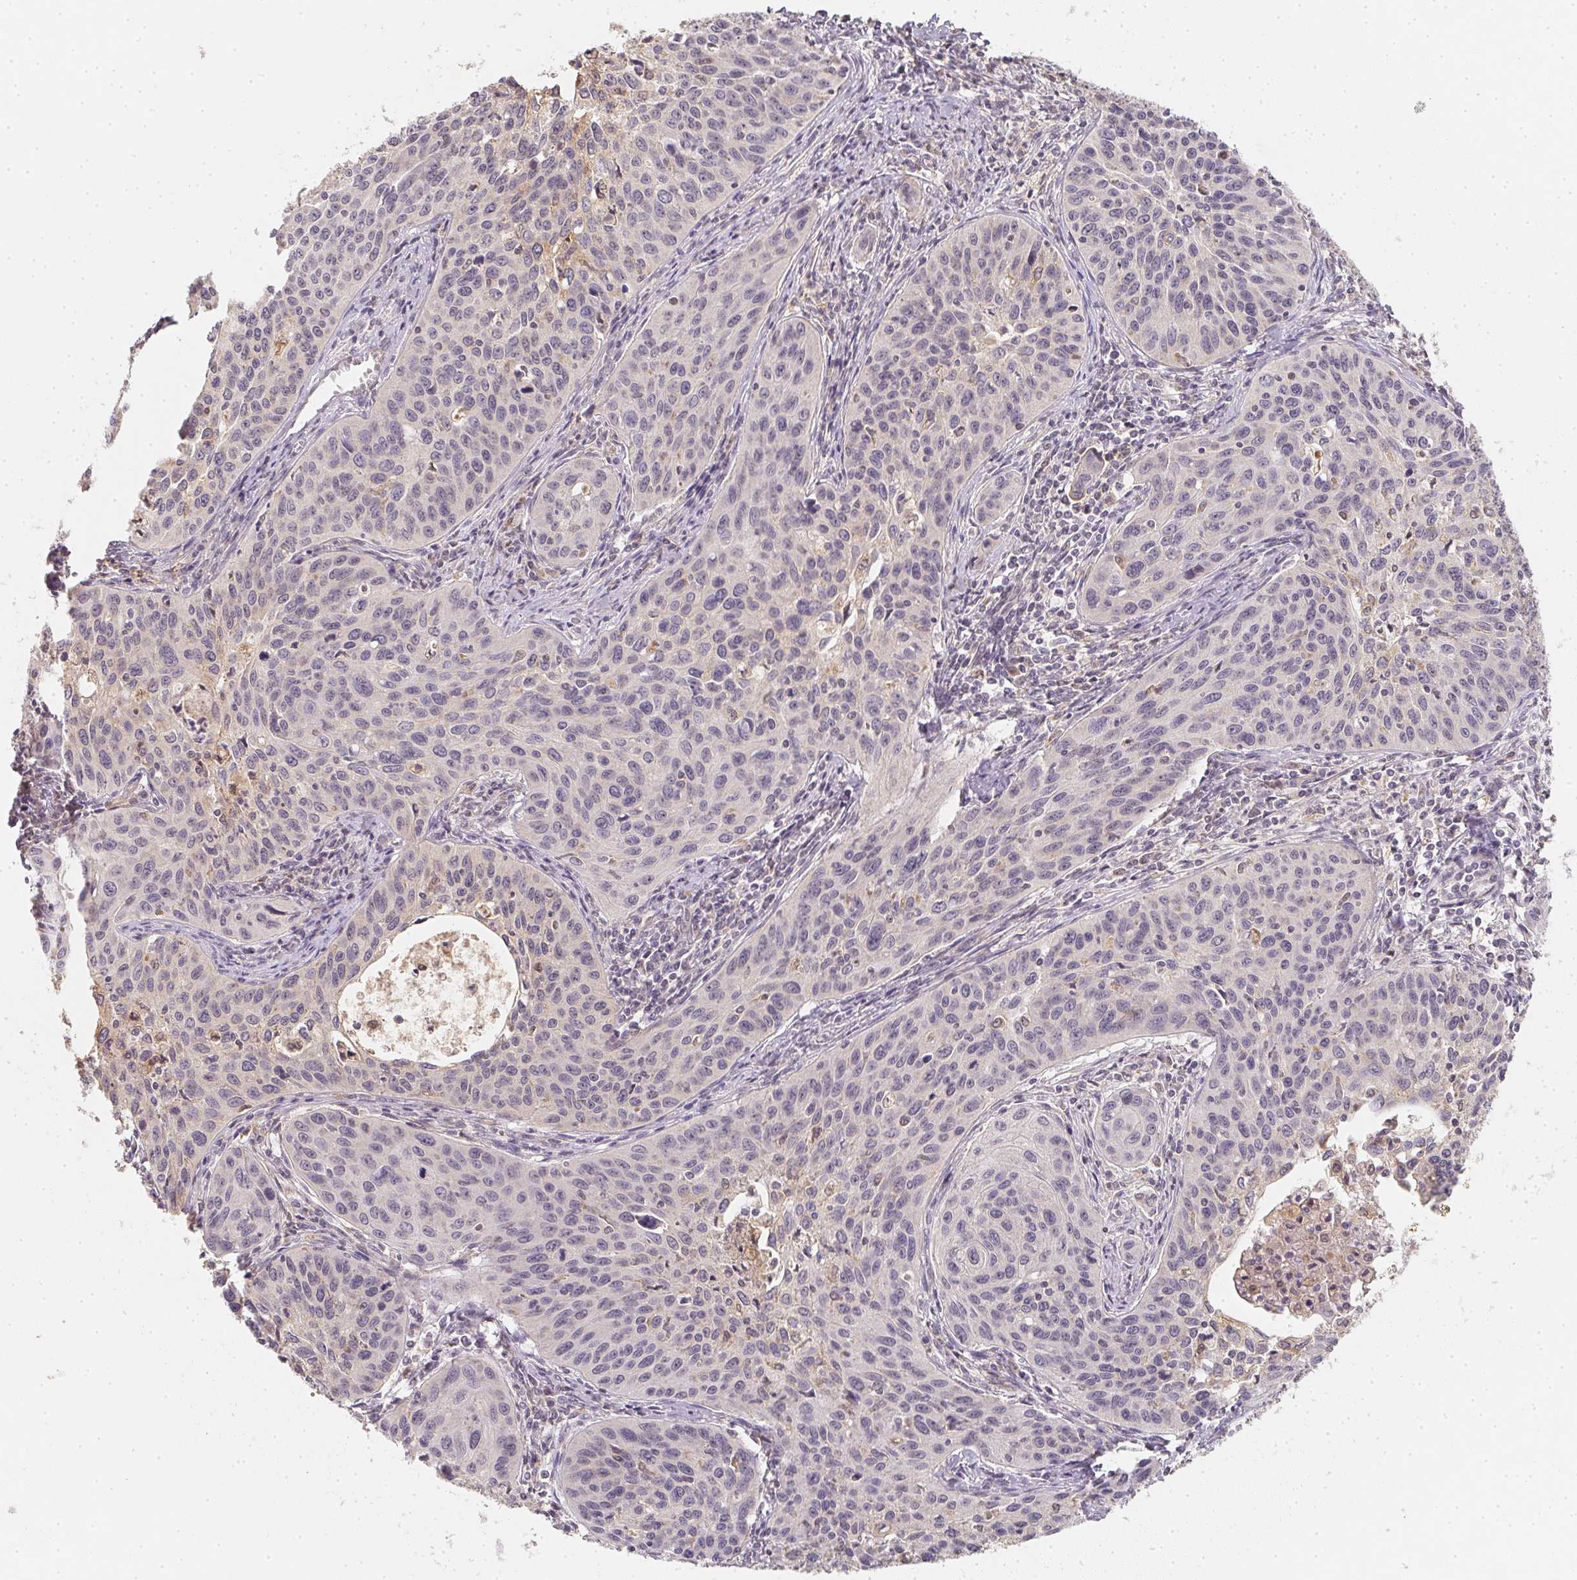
{"staining": {"intensity": "negative", "quantity": "none", "location": "none"}, "tissue": "cervical cancer", "cell_type": "Tumor cells", "image_type": "cancer", "snomed": [{"axis": "morphology", "description": "Squamous cell carcinoma, NOS"}, {"axis": "topography", "description": "Cervix"}], "caption": "The image reveals no staining of tumor cells in cervical squamous cell carcinoma.", "gene": "SOAT1", "patient": {"sex": "female", "age": 31}}